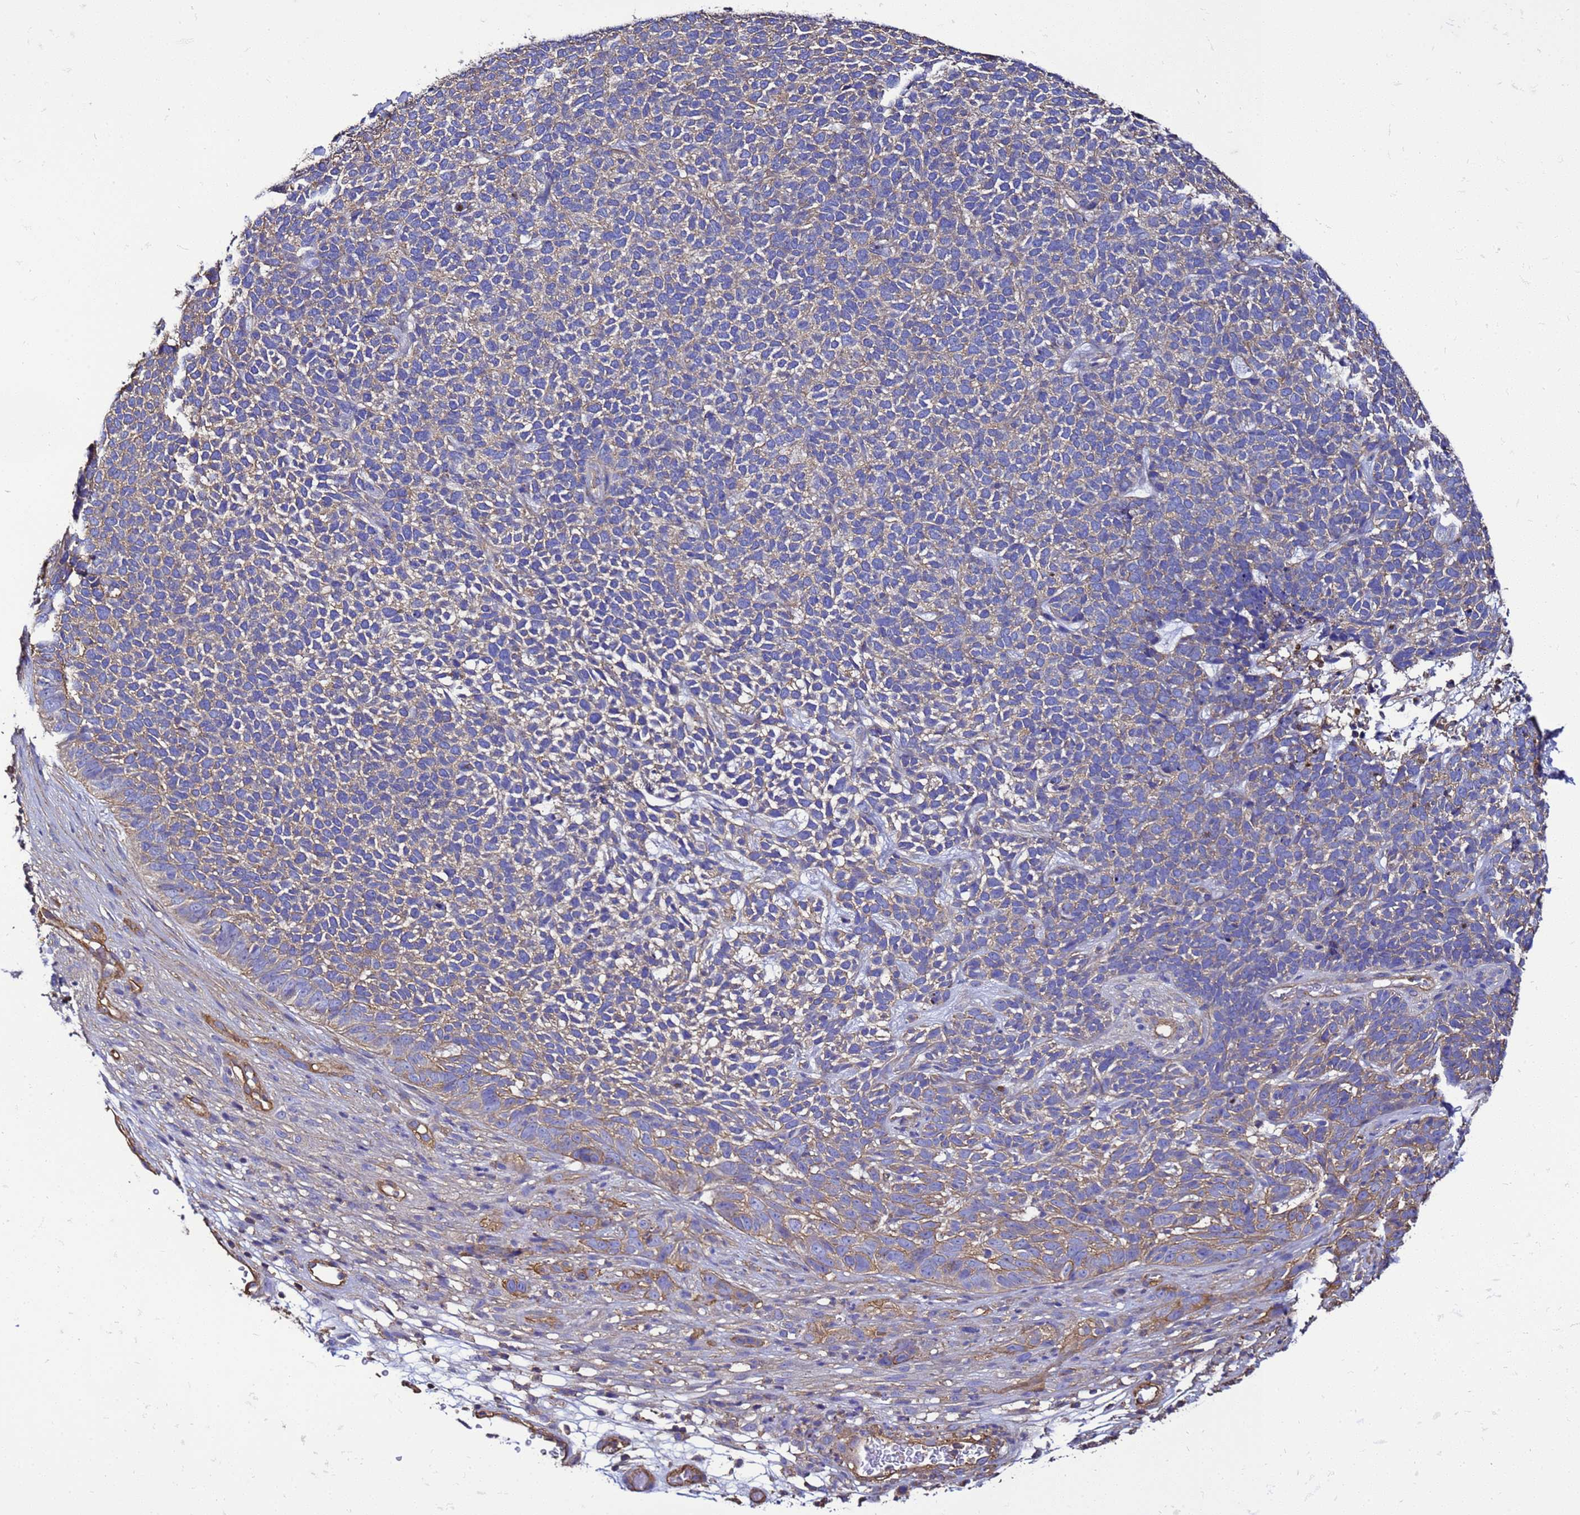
{"staining": {"intensity": "weak", "quantity": "25%-75%", "location": "cytoplasmic/membranous"}, "tissue": "skin cancer", "cell_type": "Tumor cells", "image_type": "cancer", "snomed": [{"axis": "morphology", "description": "Basal cell carcinoma"}, {"axis": "topography", "description": "Skin"}], "caption": "Skin cancer tissue reveals weak cytoplasmic/membranous staining in approximately 25%-75% of tumor cells", "gene": "MYL12A", "patient": {"sex": "female", "age": 84}}